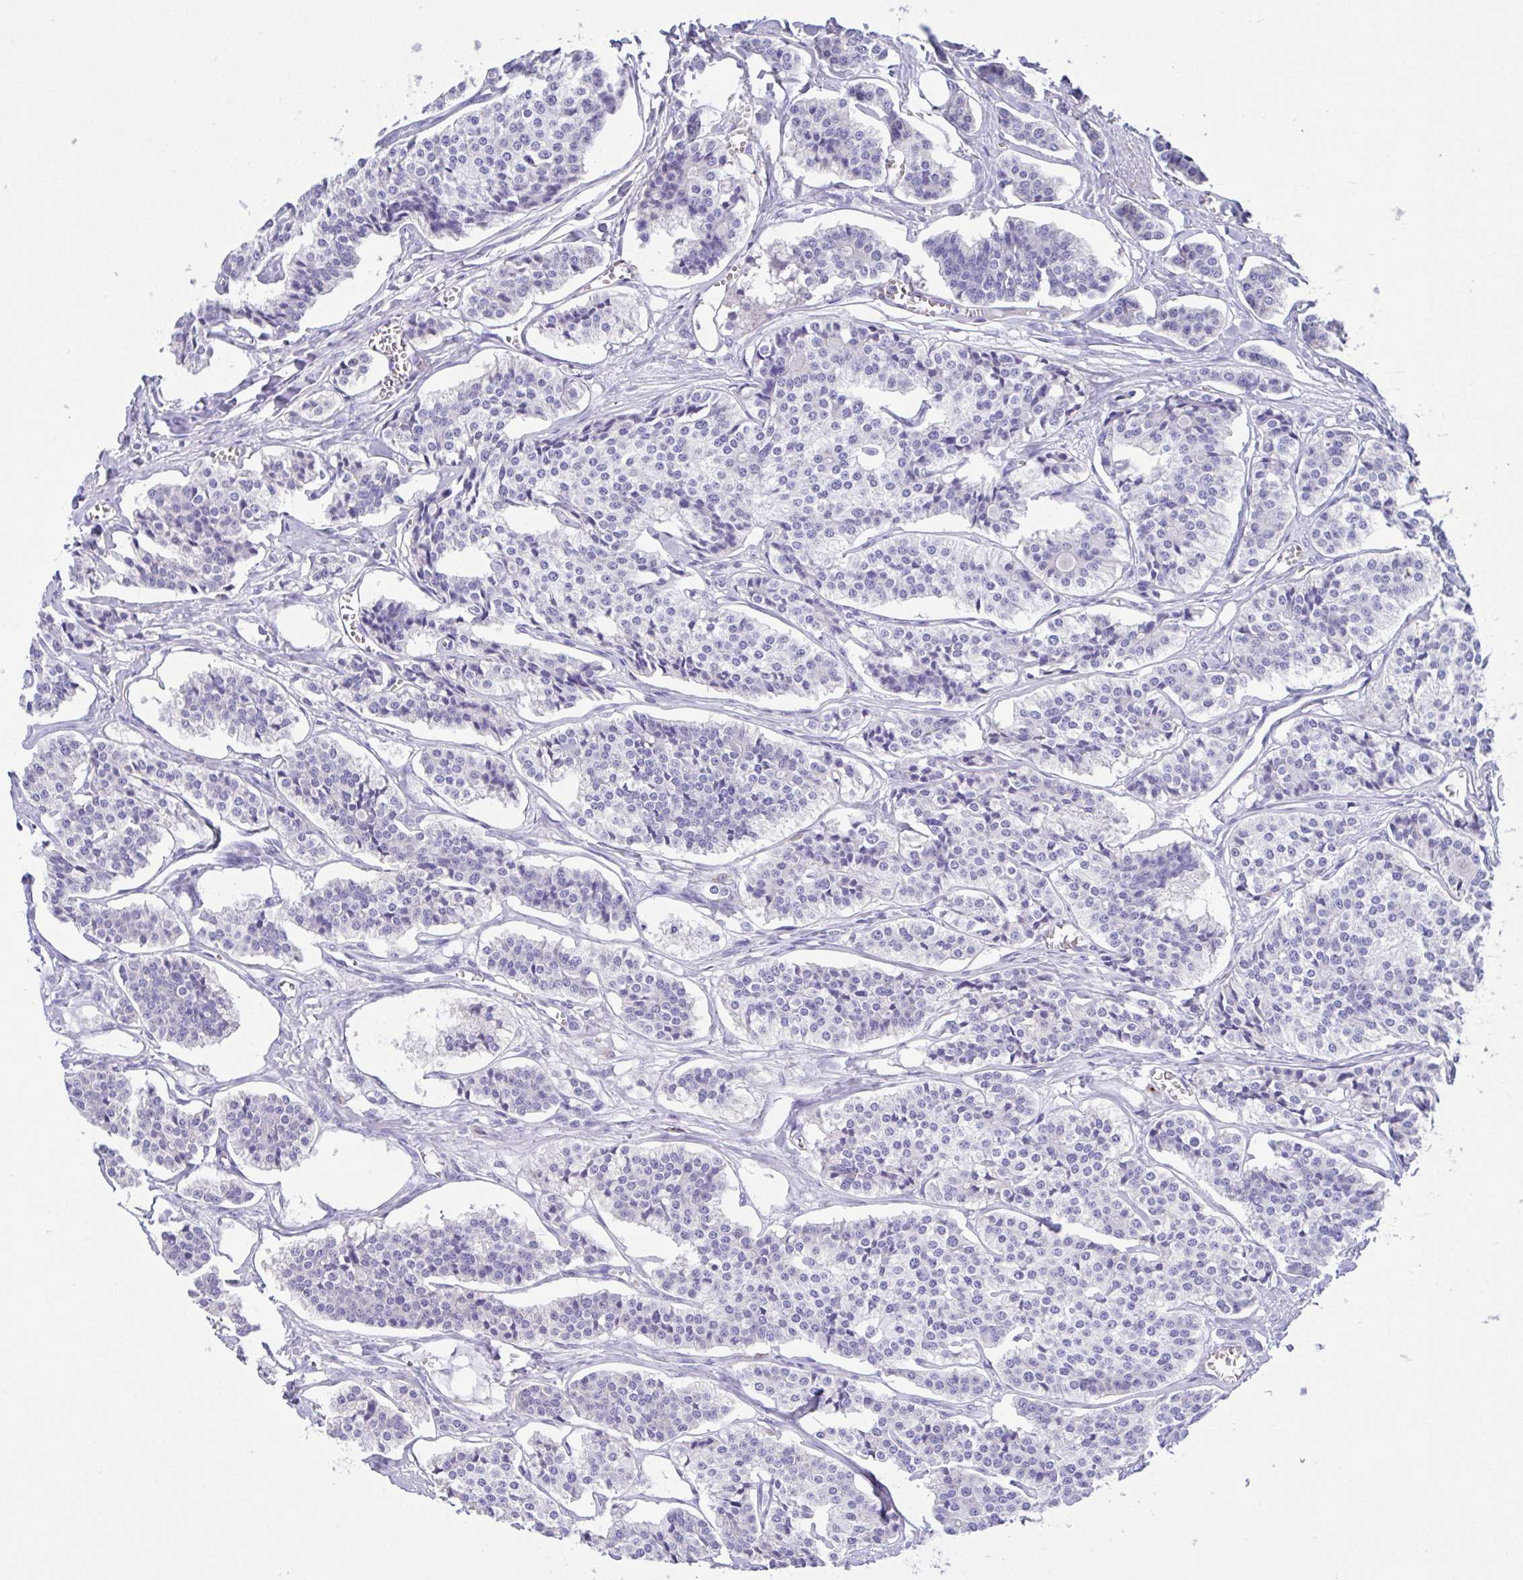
{"staining": {"intensity": "negative", "quantity": "none", "location": "none"}, "tissue": "carcinoid", "cell_type": "Tumor cells", "image_type": "cancer", "snomed": [{"axis": "morphology", "description": "Carcinoid, malignant, NOS"}, {"axis": "topography", "description": "Small intestine"}], "caption": "Immunohistochemical staining of carcinoid exhibits no significant expression in tumor cells. The staining is performed using DAB (3,3'-diaminobenzidine) brown chromogen with nuclei counter-stained in using hematoxylin.", "gene": "FBXL20", "patient": {"sex": "male", "age": 63}}